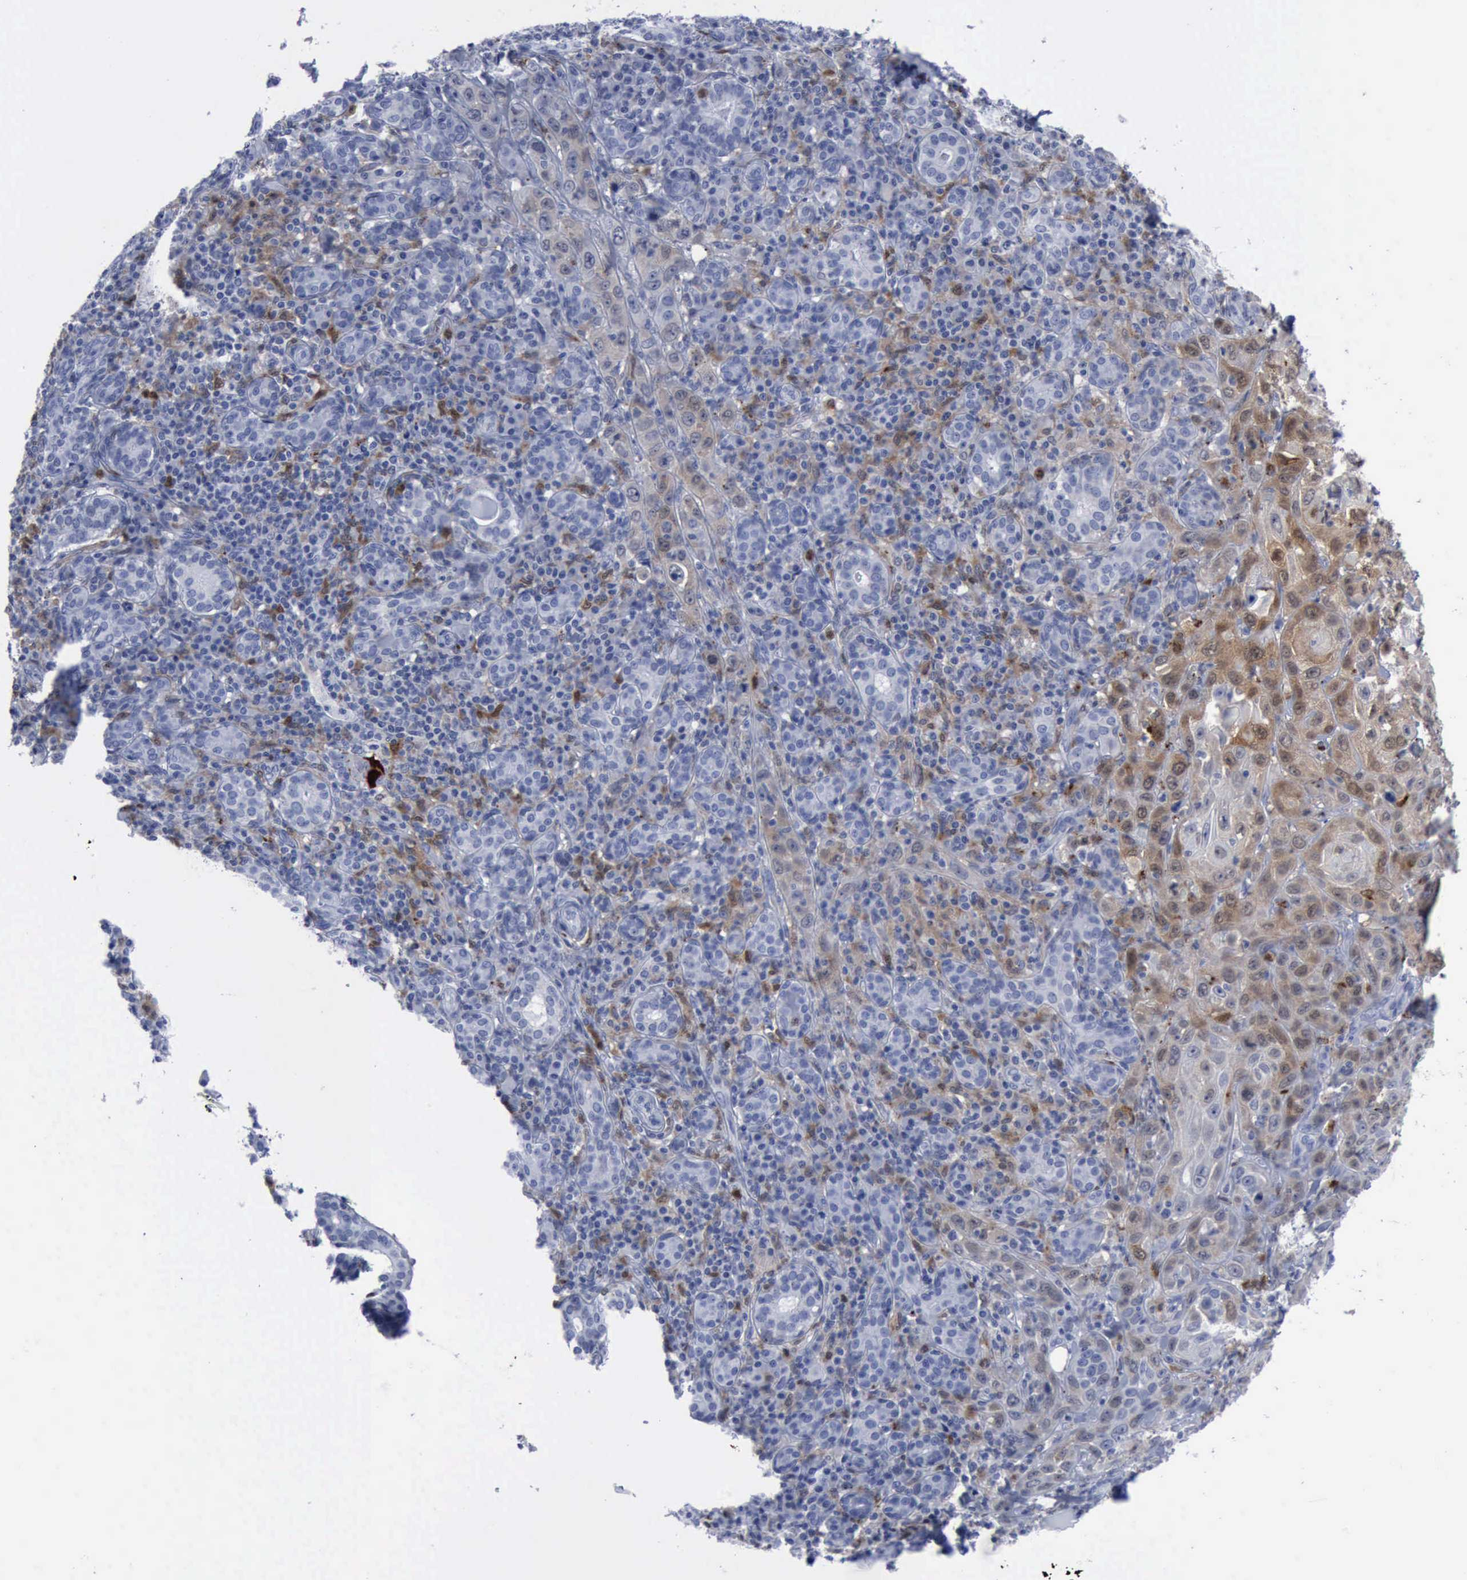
{"staining": {"intensity": "weak", "quantity": "25%-75%", "location": "cytoplasmic/membranous"}, "tissue": "skin cancer", "cell_type": "Tumor cells", "image_type": "cancer", "snomed": [{"axis": "morphology", "description": "Squamous cell carcinoma, NOS"}, {"axis": "topography", "description": "Skin"}], "caption": "Brown immunohistochemical staining in squamous cell carcinoma (skin) demonstrates weak cytoplasmic/membranous staining in approximately 25%-75% of tumor cells.", "gene": "CSTA", "patient": {"sex": "male", "age": 84}}